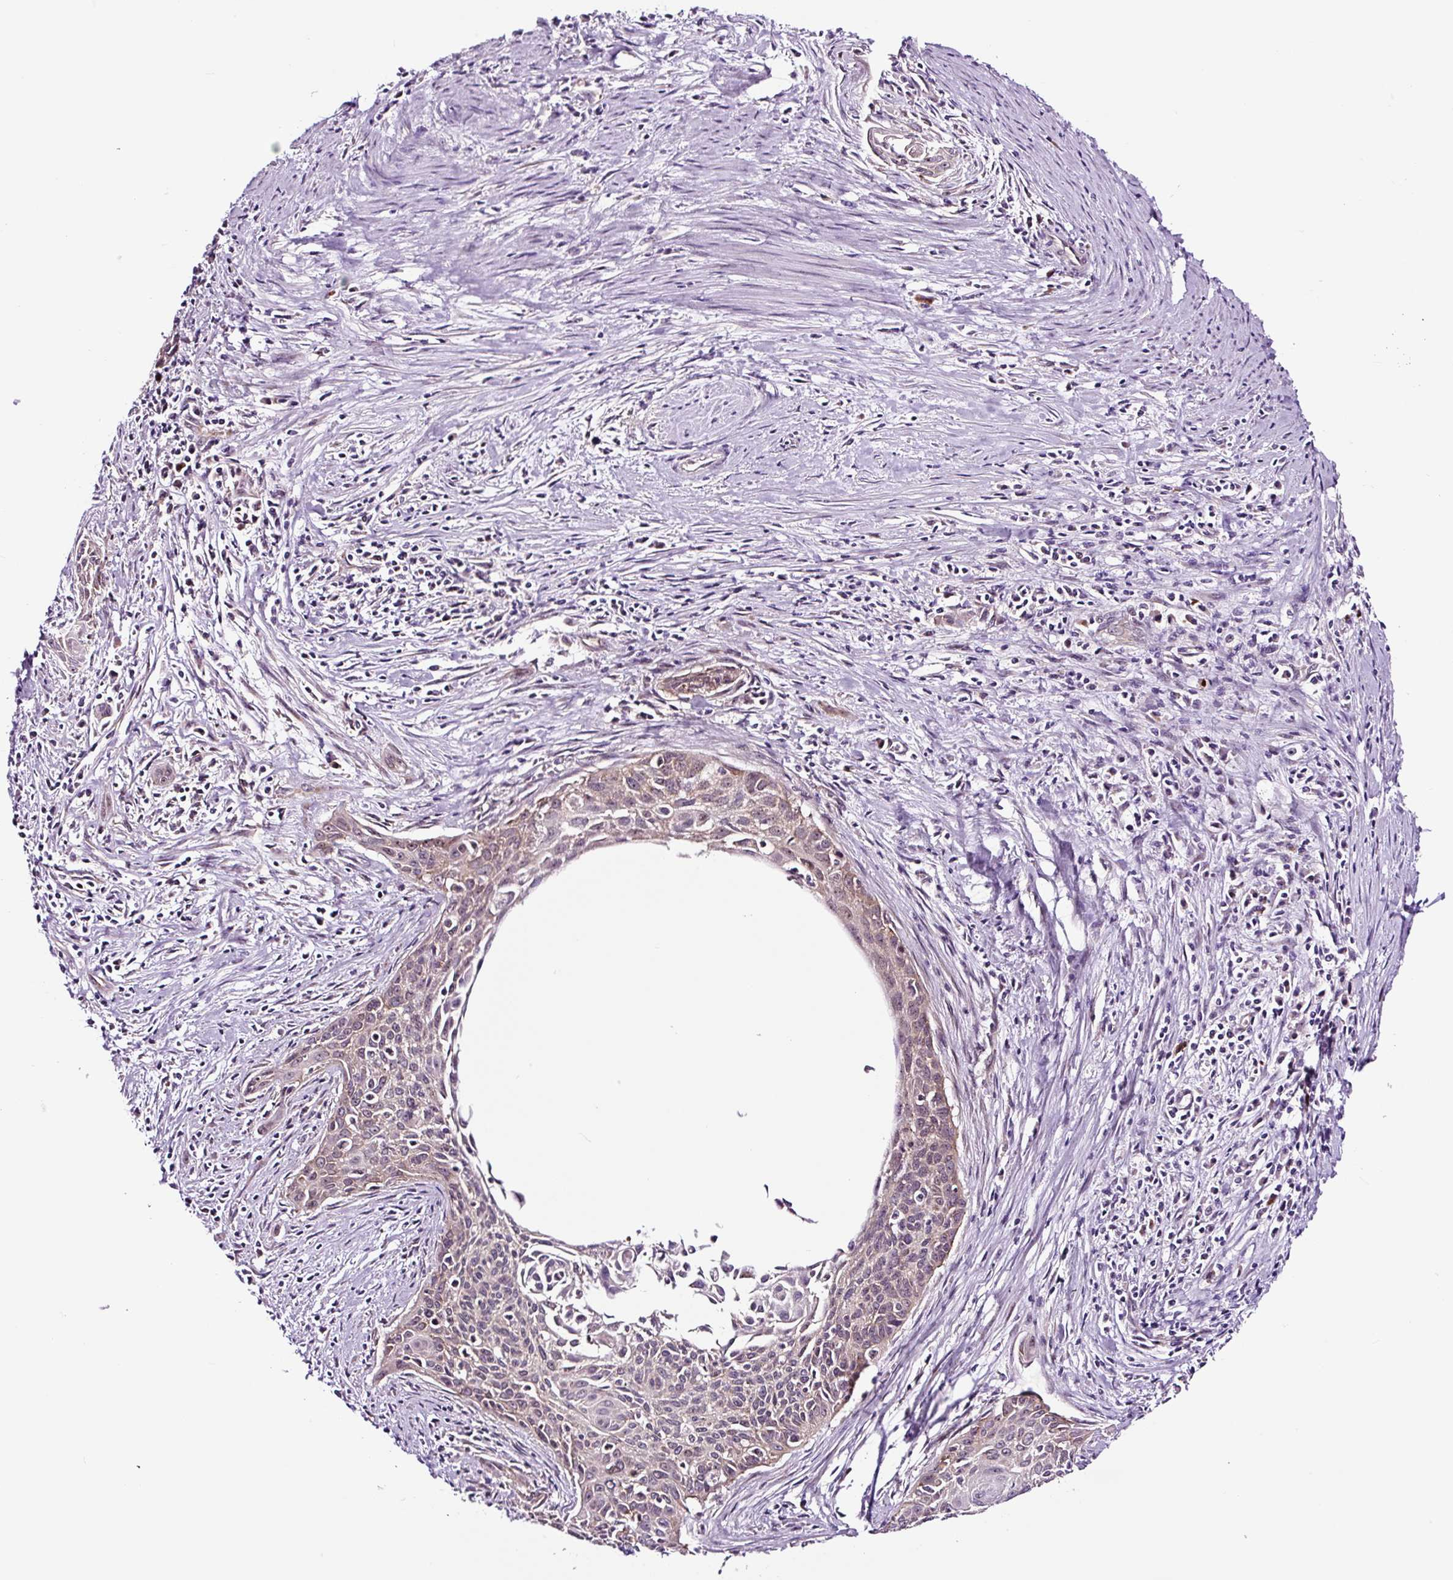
{"staining": {"intensity": "weak", "quantity": "<25%", "location": "cytoplasmic/membranous"}, "tissue": "cervical cancer", "cell_type": "Tumor cells", "image_type": "cancer", "snomed": [{"axis": "morphology", "description": "Squamous cell carcinoma, NOS"}, {"axis": "topography", "description": "Cervix"}], "caption": "An immunohistochemistry image of cervical cancer is shown. There is no staining in tumor cells of cervical cancer.", "gene": "NOM1", "patient": {"sex": "female", "age": 55}}